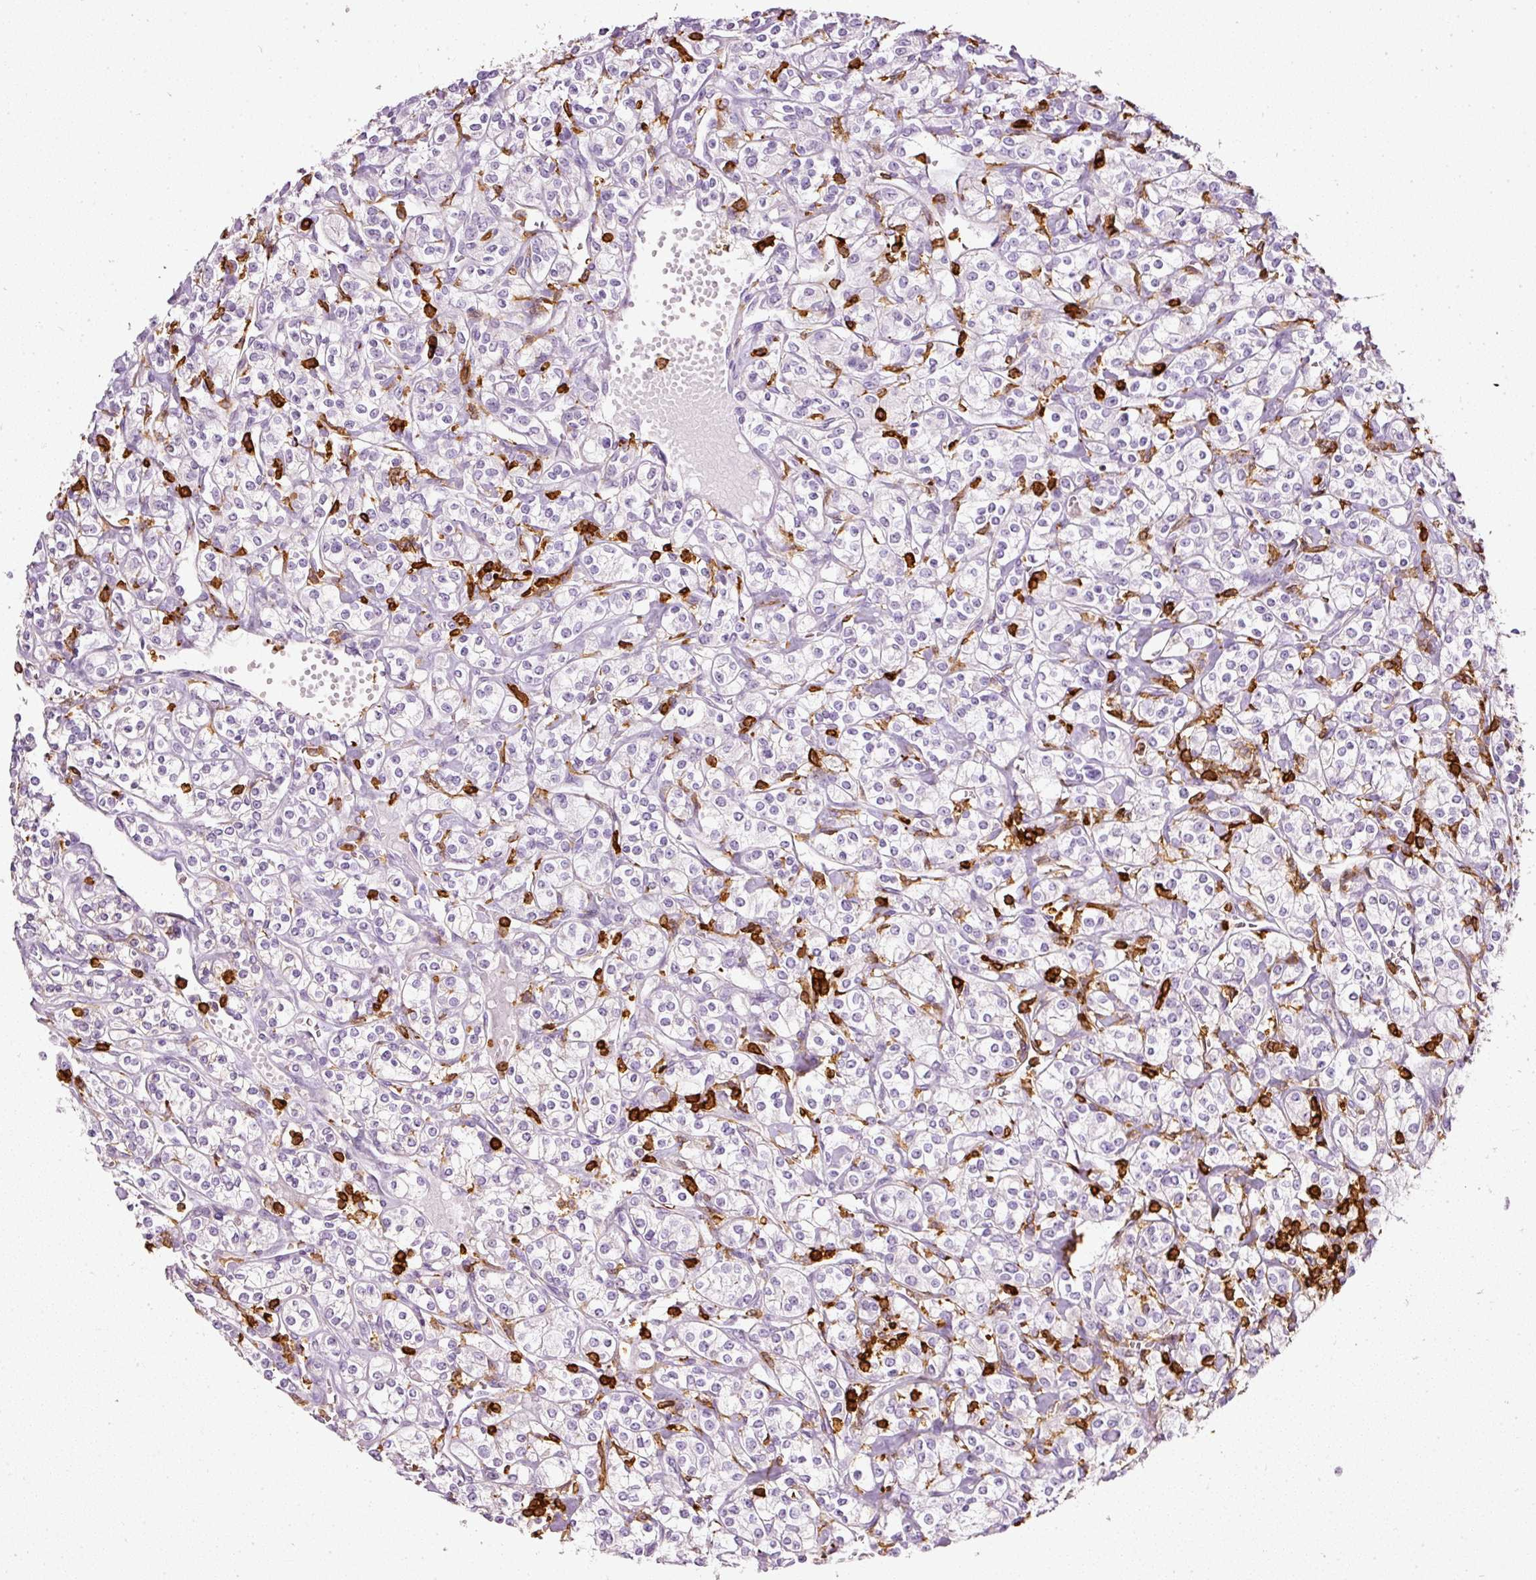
{"staining": {"intensity": "negative", "quantity": "none", "location": "none"}, "tissue": "renal cancer", "cell_type": "Tumor cells", "image_type": "cancer", "snomed": [{"axis": "morphology", "description": "Adenocarcinoma, NOS"}, {"axis": "topography", "description": "Kidney"}], "caption": "IHC micrograph of renal cancer stained for a protein (brown), which reveals no staining in tumor cells. The staining was performed using DAB to visualize the protein expression in brown, while the nuclei were stained in blue with hematoxylin (Magnification: 20x).", "gene": "EVL", "patient": {"sex": "male", "age": 77}}